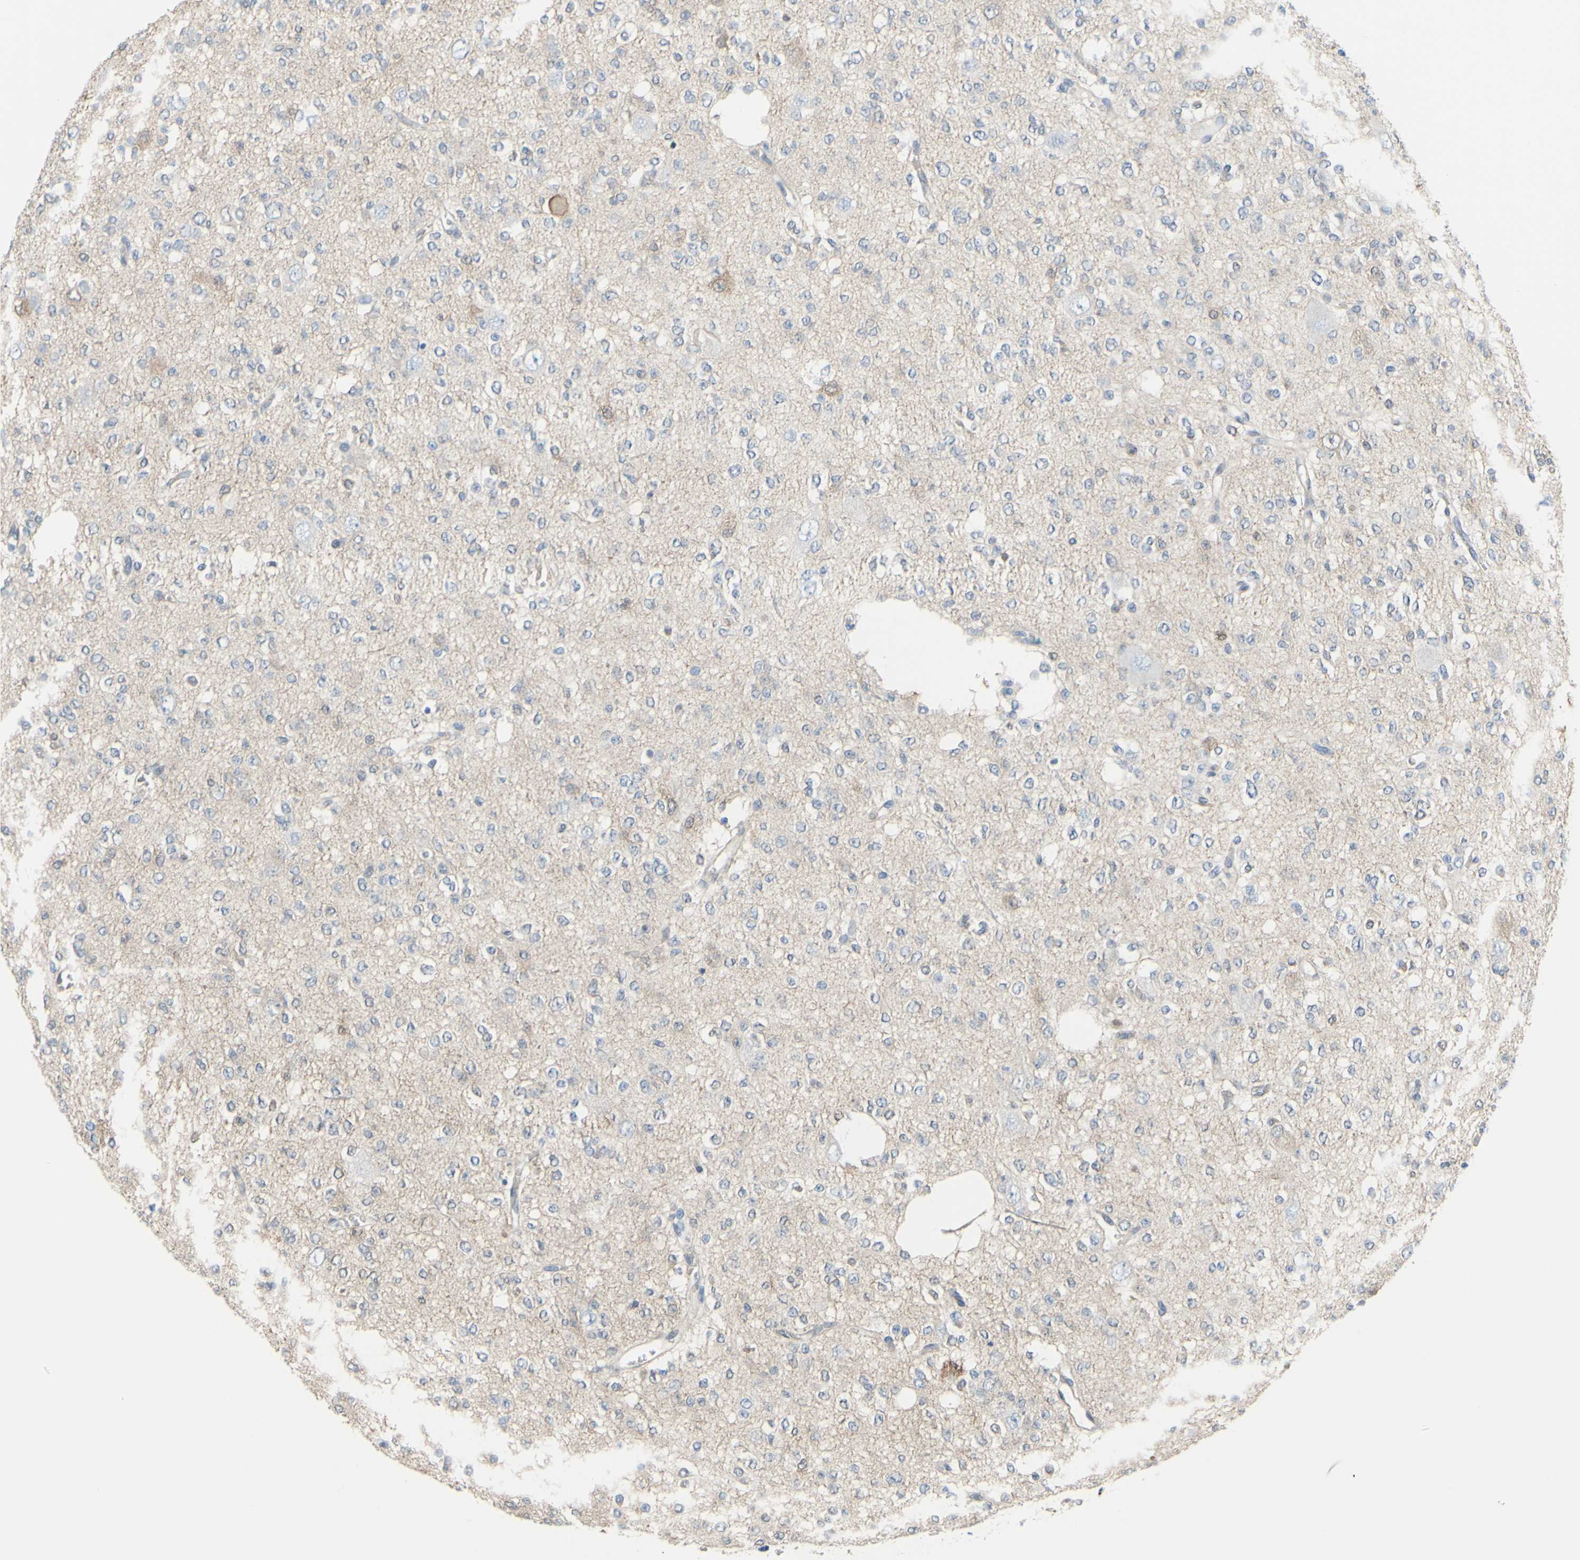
{"staining": {"intensity": "negative", "quantity": "none", "location": "none"}, "tissue": "glioma", "cell_type": "Tumor cells", "image_type": "cancer", "snomed": [{"axis": "morphology", "description": "Glioma, malignant, Low grade"}, {"axis": "topography", "description": "Brain"}], "caption": "There is no significant staining in tumor cells of low-grade glioma (malignant). (Immunohistochemistry, brightfield microscopy, high magnification).", "gene": "UPK3B", "patient": {"sex": "male", "age": 38}}